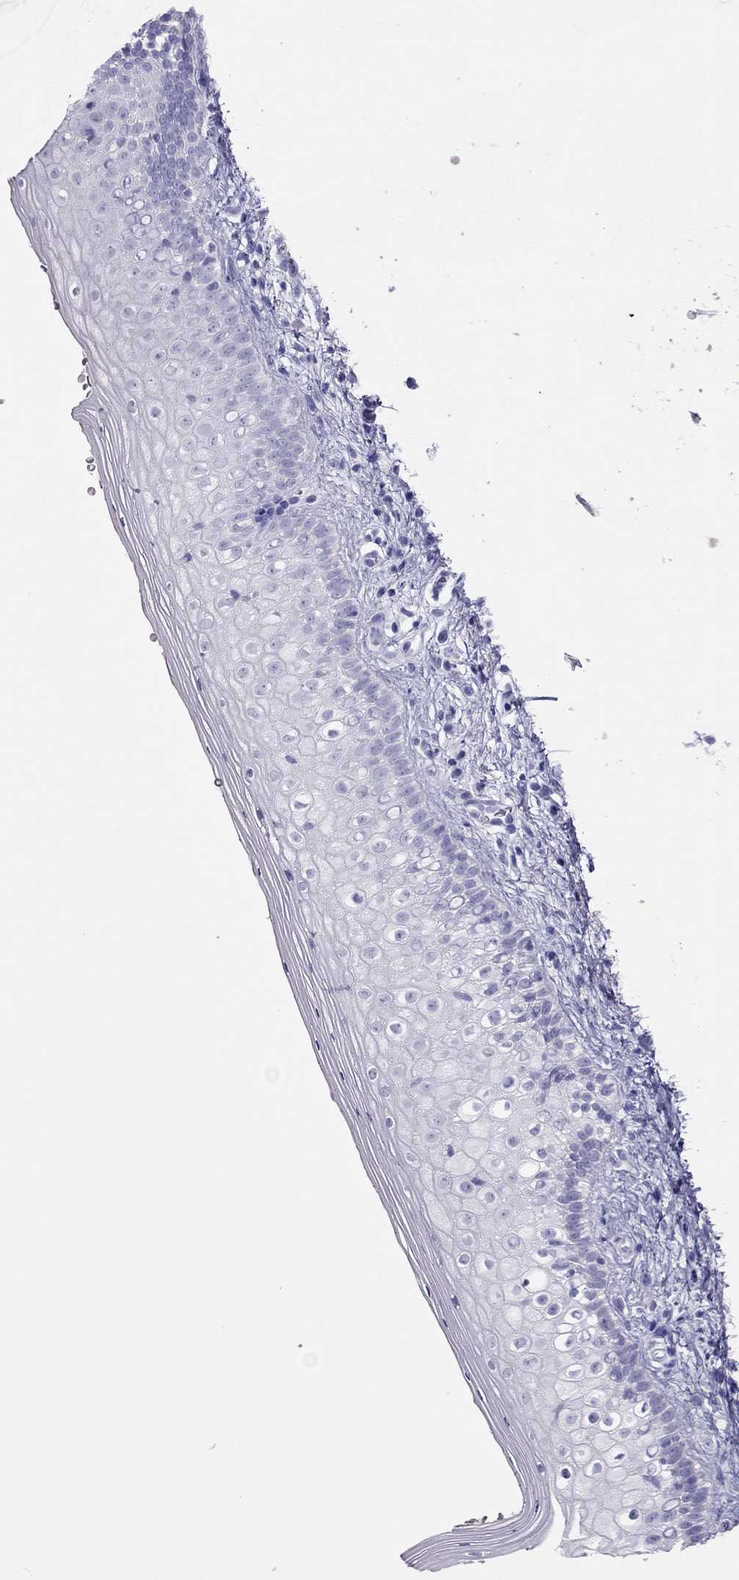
{"staining": {"intensity": "negative", "quantity": "none", "location": "none"}, "tissue": "vagina", "cell_type": "Squamous epithelial cells", "image_type": "normal", "snomed": [{"axis": "morphology", "description": "Normal tissue, NOS"}, {"axis": "topography", "description": "Vagina"}], "caption": "This is a photomicrograph of immunohistochemistry (IHC) staining of benign vagina, which shows no positivity in squamous epithelial cells.", "gene": "TSHB", "patient": {"sex": "female", "age": 47}}